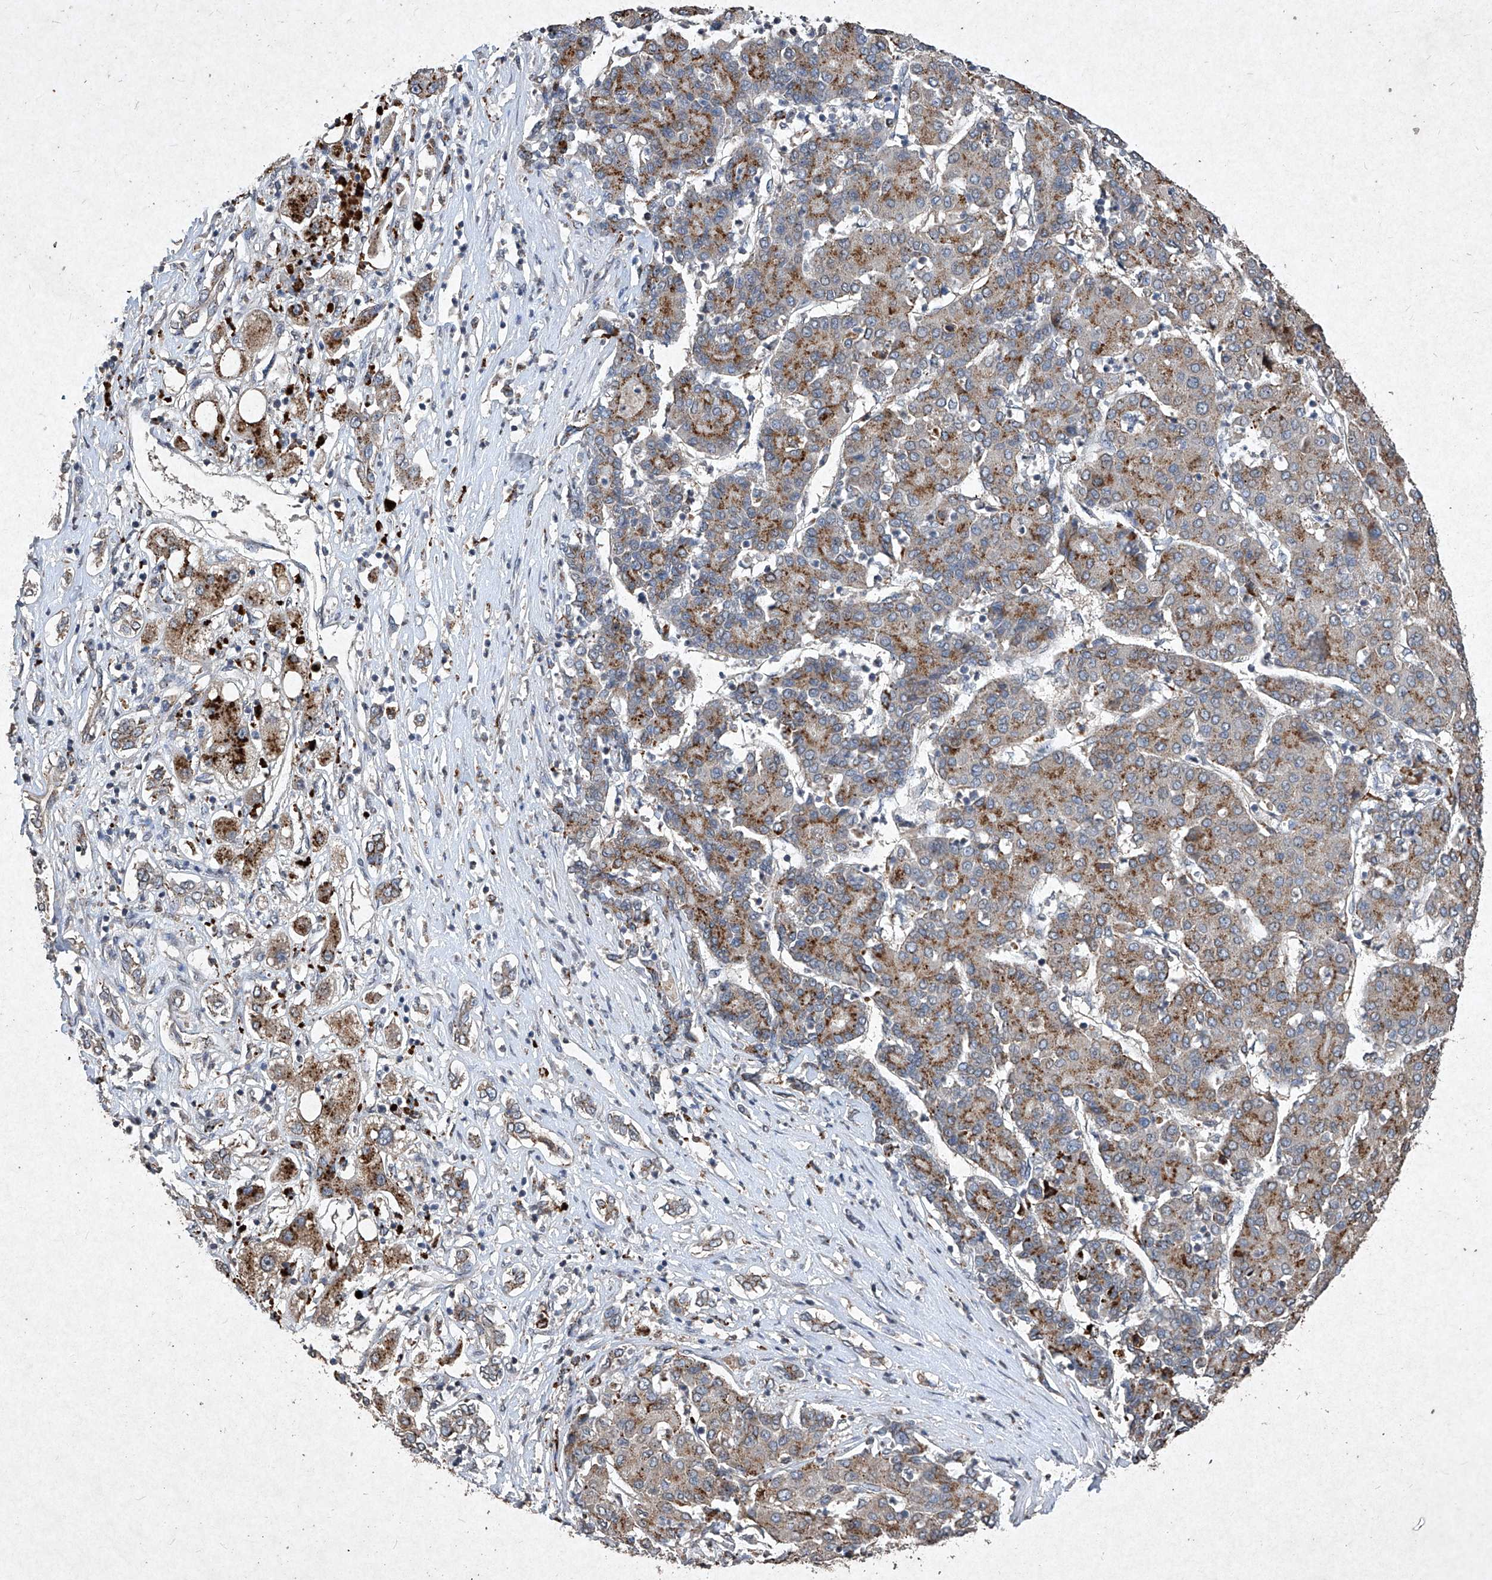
{"staining": {"intensity": "strong", "quantity": "25%-75%", "location": "cytoplasmic/membranous"}, "tissue": "liver cancer", "cell_type": "Tumor cells", "image_type": "cancer", "snomed": [{"axis": "morphology", "description": "Carcinoma, Hepatocellular, NOS"}, {"axis": "topography", "description": "Liver"}], "caption": "High-magnification brightfield microscopy of liver cancer stained with DAB (brown) and counterstained with hematoxylin (blue). tumor cells exhibit strong cytoplasmic/membranous staining is appreciated in about25%-75% of cells. The staining was performed using DAB, with brown indicating positive protein expression. Nuclei are stained blue with hematoxylin.", "gene": "MED16", "patient": {"sex": "male", "age": 65}}